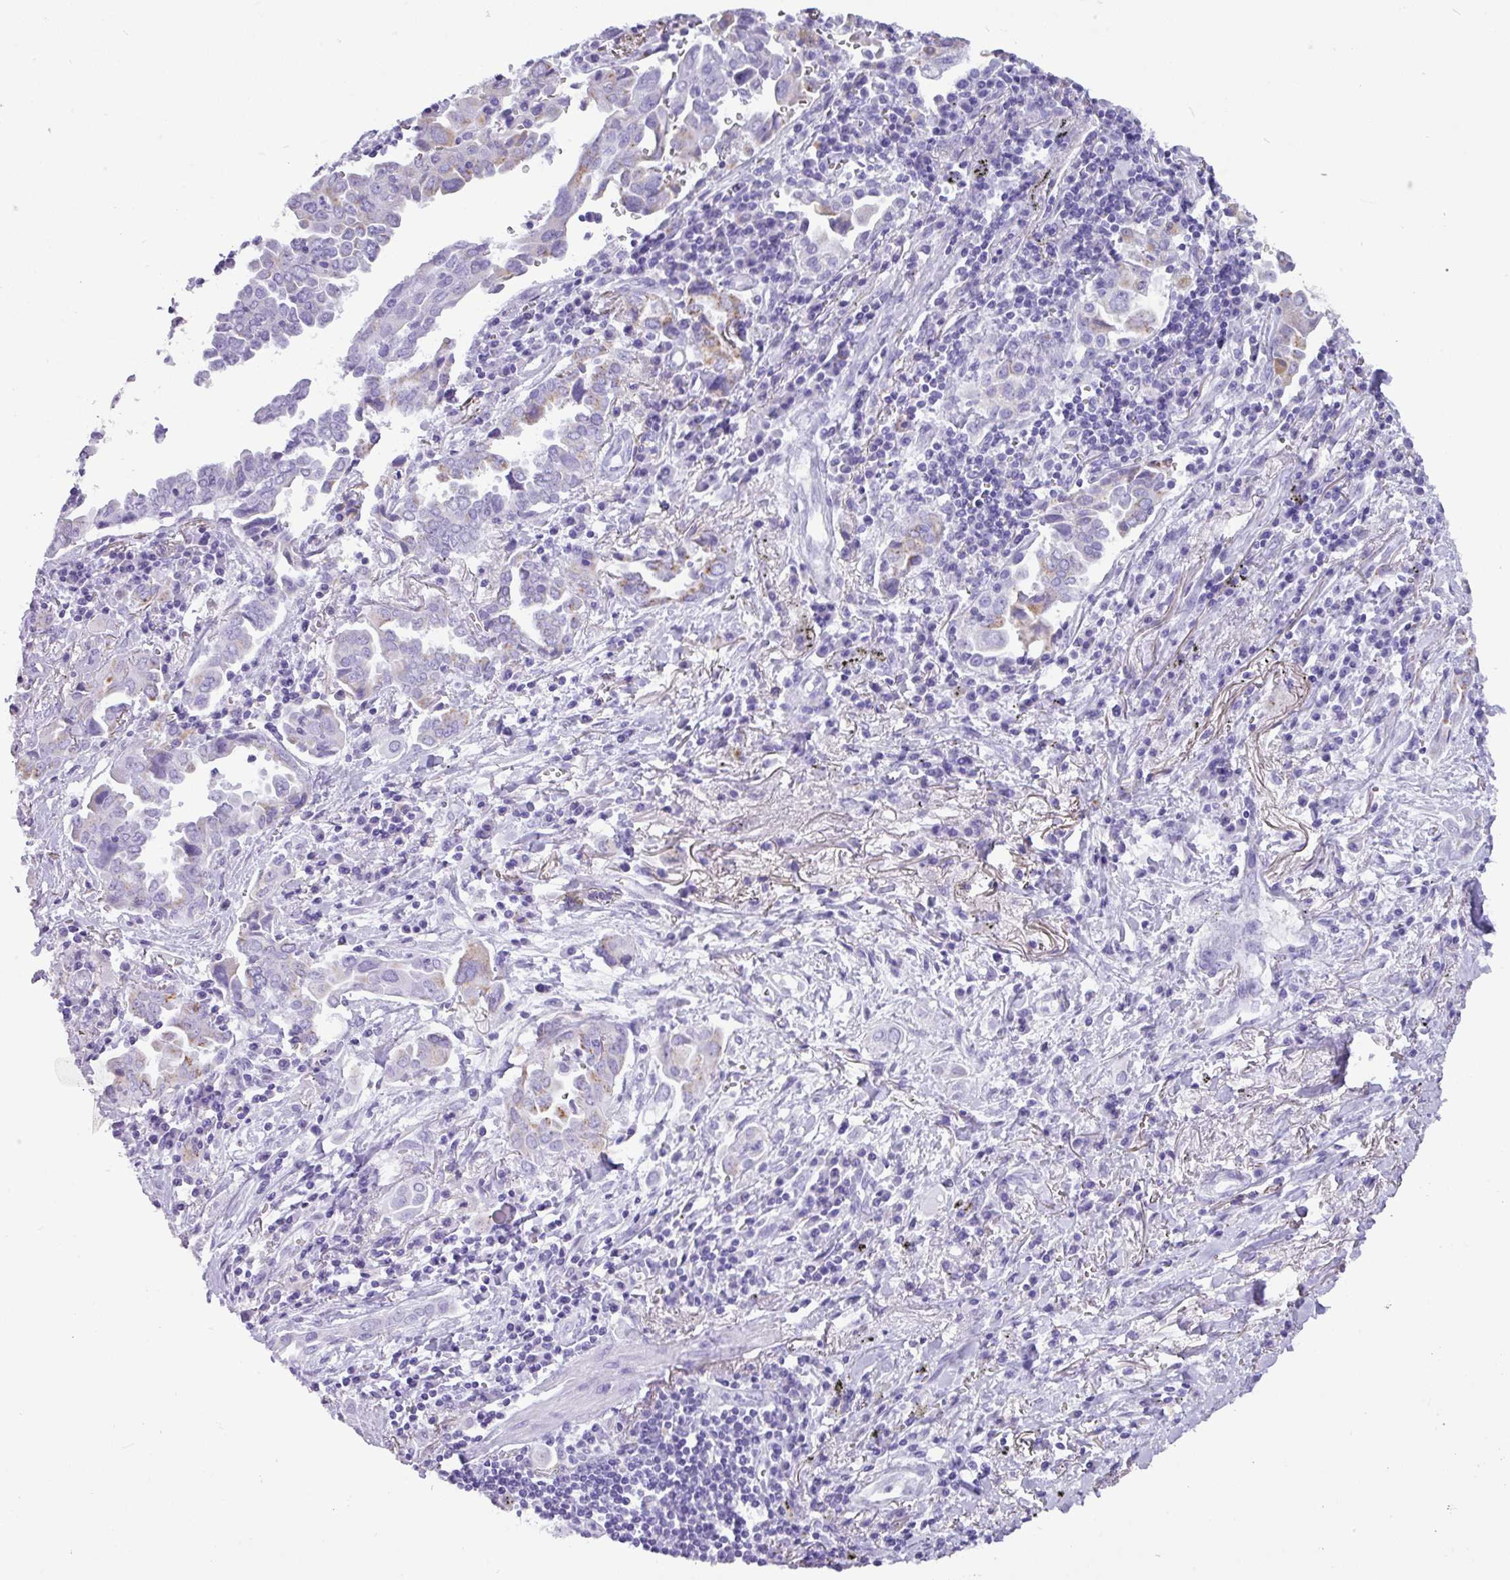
{"staining": {"intensity": "weak", "quantity": "<25%", "location": "cytoplasmic/membranous"}, "tissue": "lung cancer", "cell_type": "Tumor cells", "image_type": "cancer", "snomed": [{"axis": "morphology", "description": "Adenocarcinoma, NOS"}, {"axis": "topography", "description": "Lung"}], "caption": "Tumor cells are negative for brown protein staining in lung cancer (adenocarcinoma). Nuclei are stained in blue.", "gene": "NCCRP1", "patient": {"sex": "male", "age": 76}}